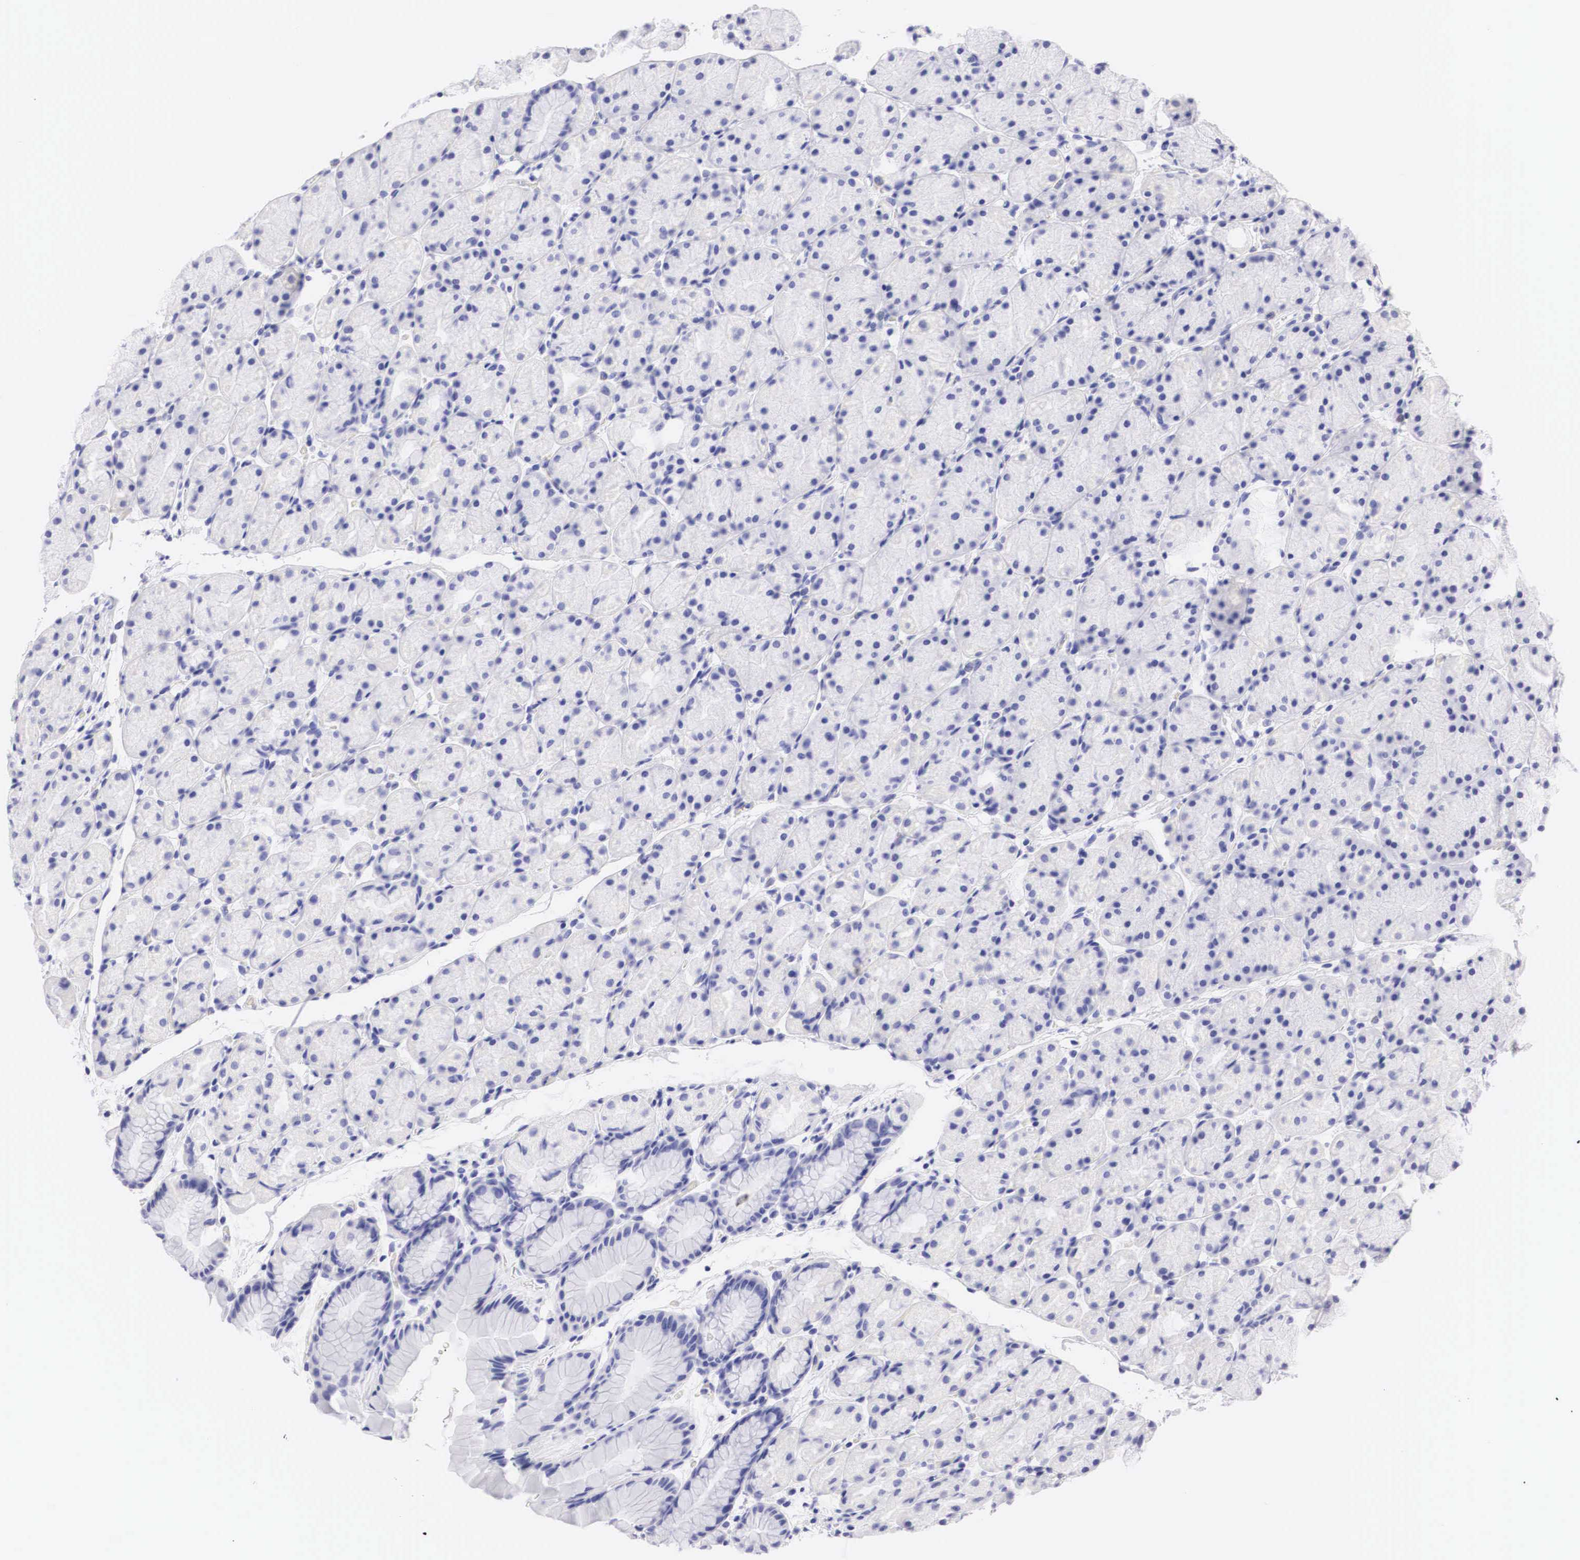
{"staining": {"intensity": "negative", "quantity": "none", "location": "none"}, "tissue": "stomach", "cell_type": "Glandular cells", "image_type": "normal", "snomed": [{"axis": "morphology", "description": "Adenocarcinoma, NOS"}, {"axis": "topography", "description": "Stomach, upper"}], "caption": "There is no significant expression in glandular cells of stomach. (Immunohistochemistry (ihc), brightfield microscopy, high magnification).", "gene": "TYR", "patient": {"sex": "male", "age": 47}}